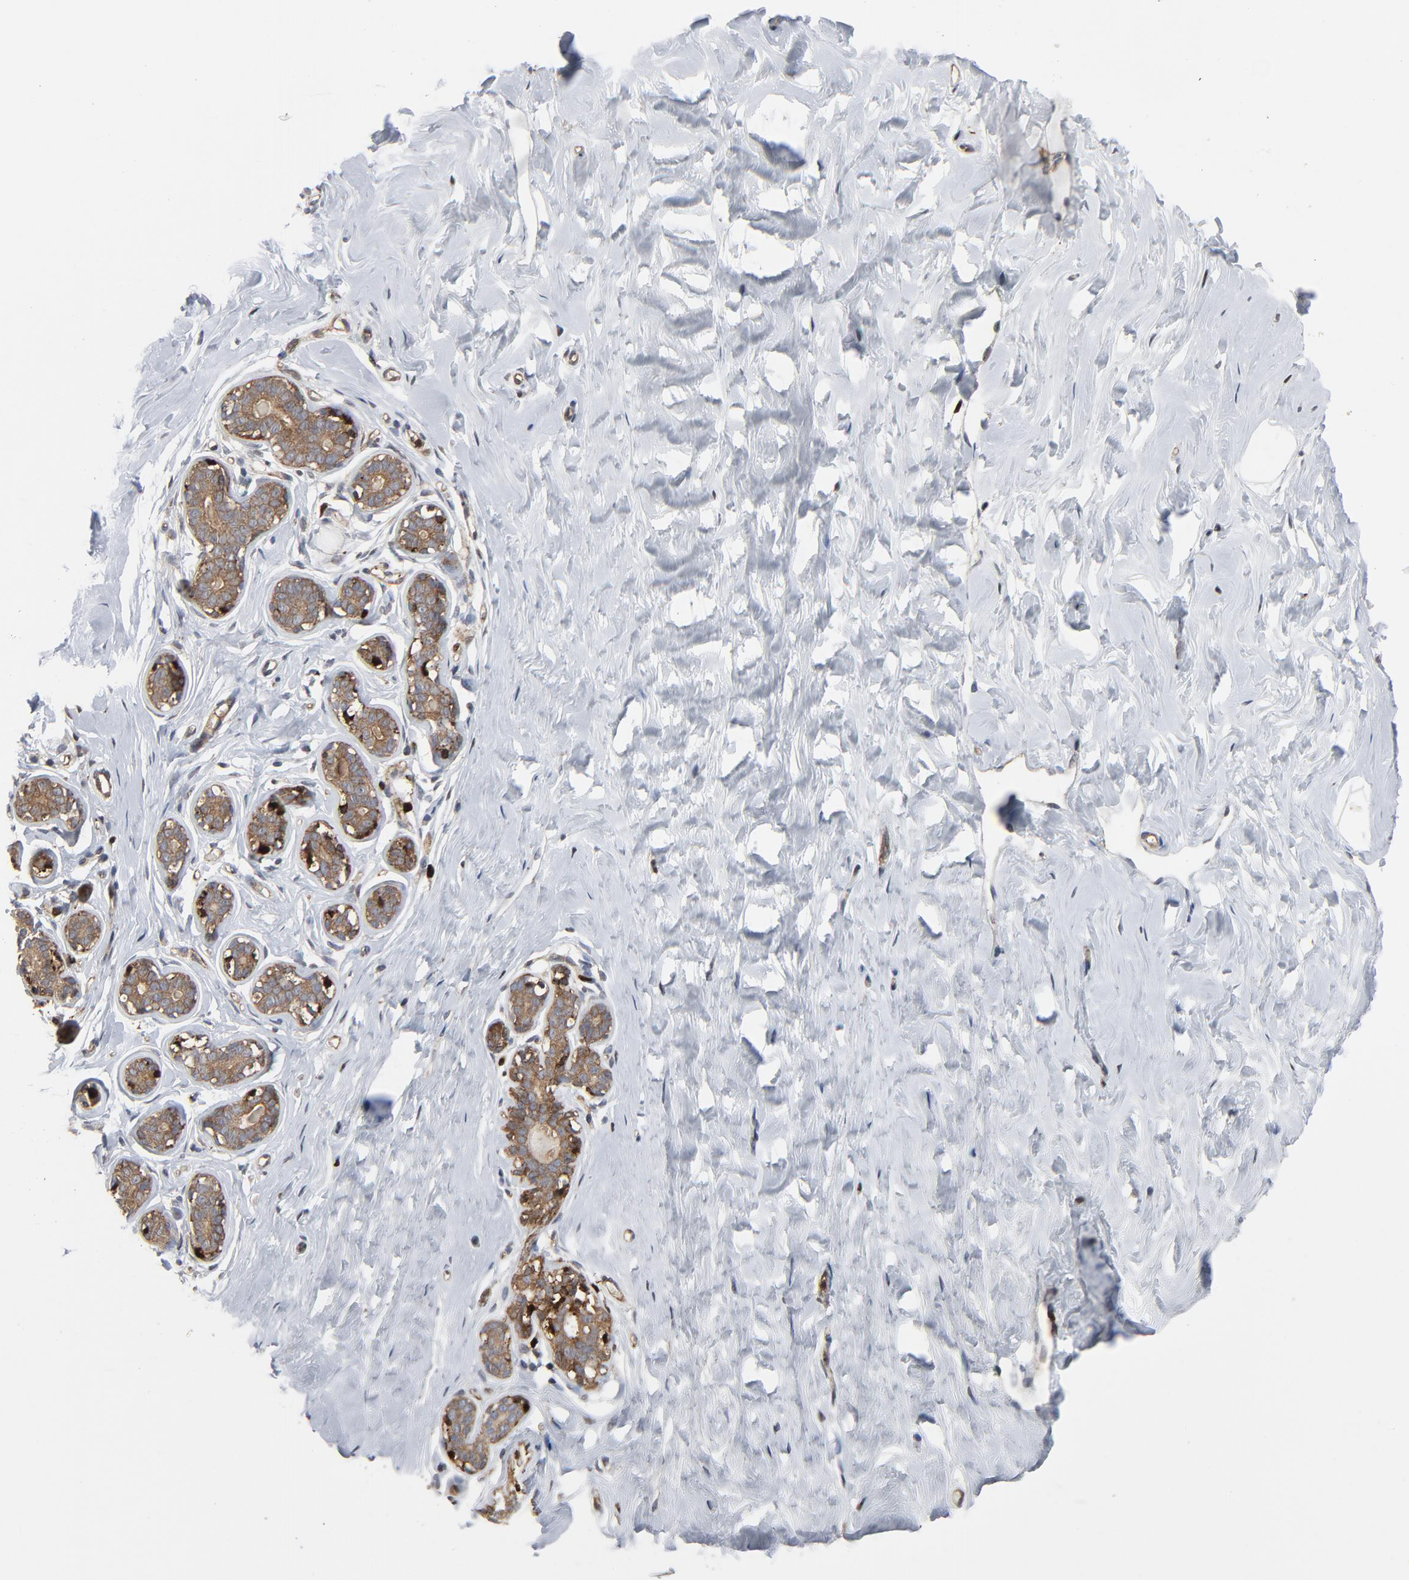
{"staining": {"intensity": "moderate", "quantity": "<25%", "location": "cytoplasmic/membranous"}, "tissue": "breast", "cell_type": "Adipocytes", "image_type": "normal", "snomed": [{"axis": "morphology", "description": "Normal tissue, NOS"}, {"axis": "topography", "description": "Breast"}], "caption": "A low amount of moderate cytoplasmic/membranous expression is appreciated in about <25% of adipocytes in normal breast. (brown staining indicates protein expression, while blue staining denotes nuclei).", "gene": "YES1", "patient": {"sex": "female", "age": 23}}